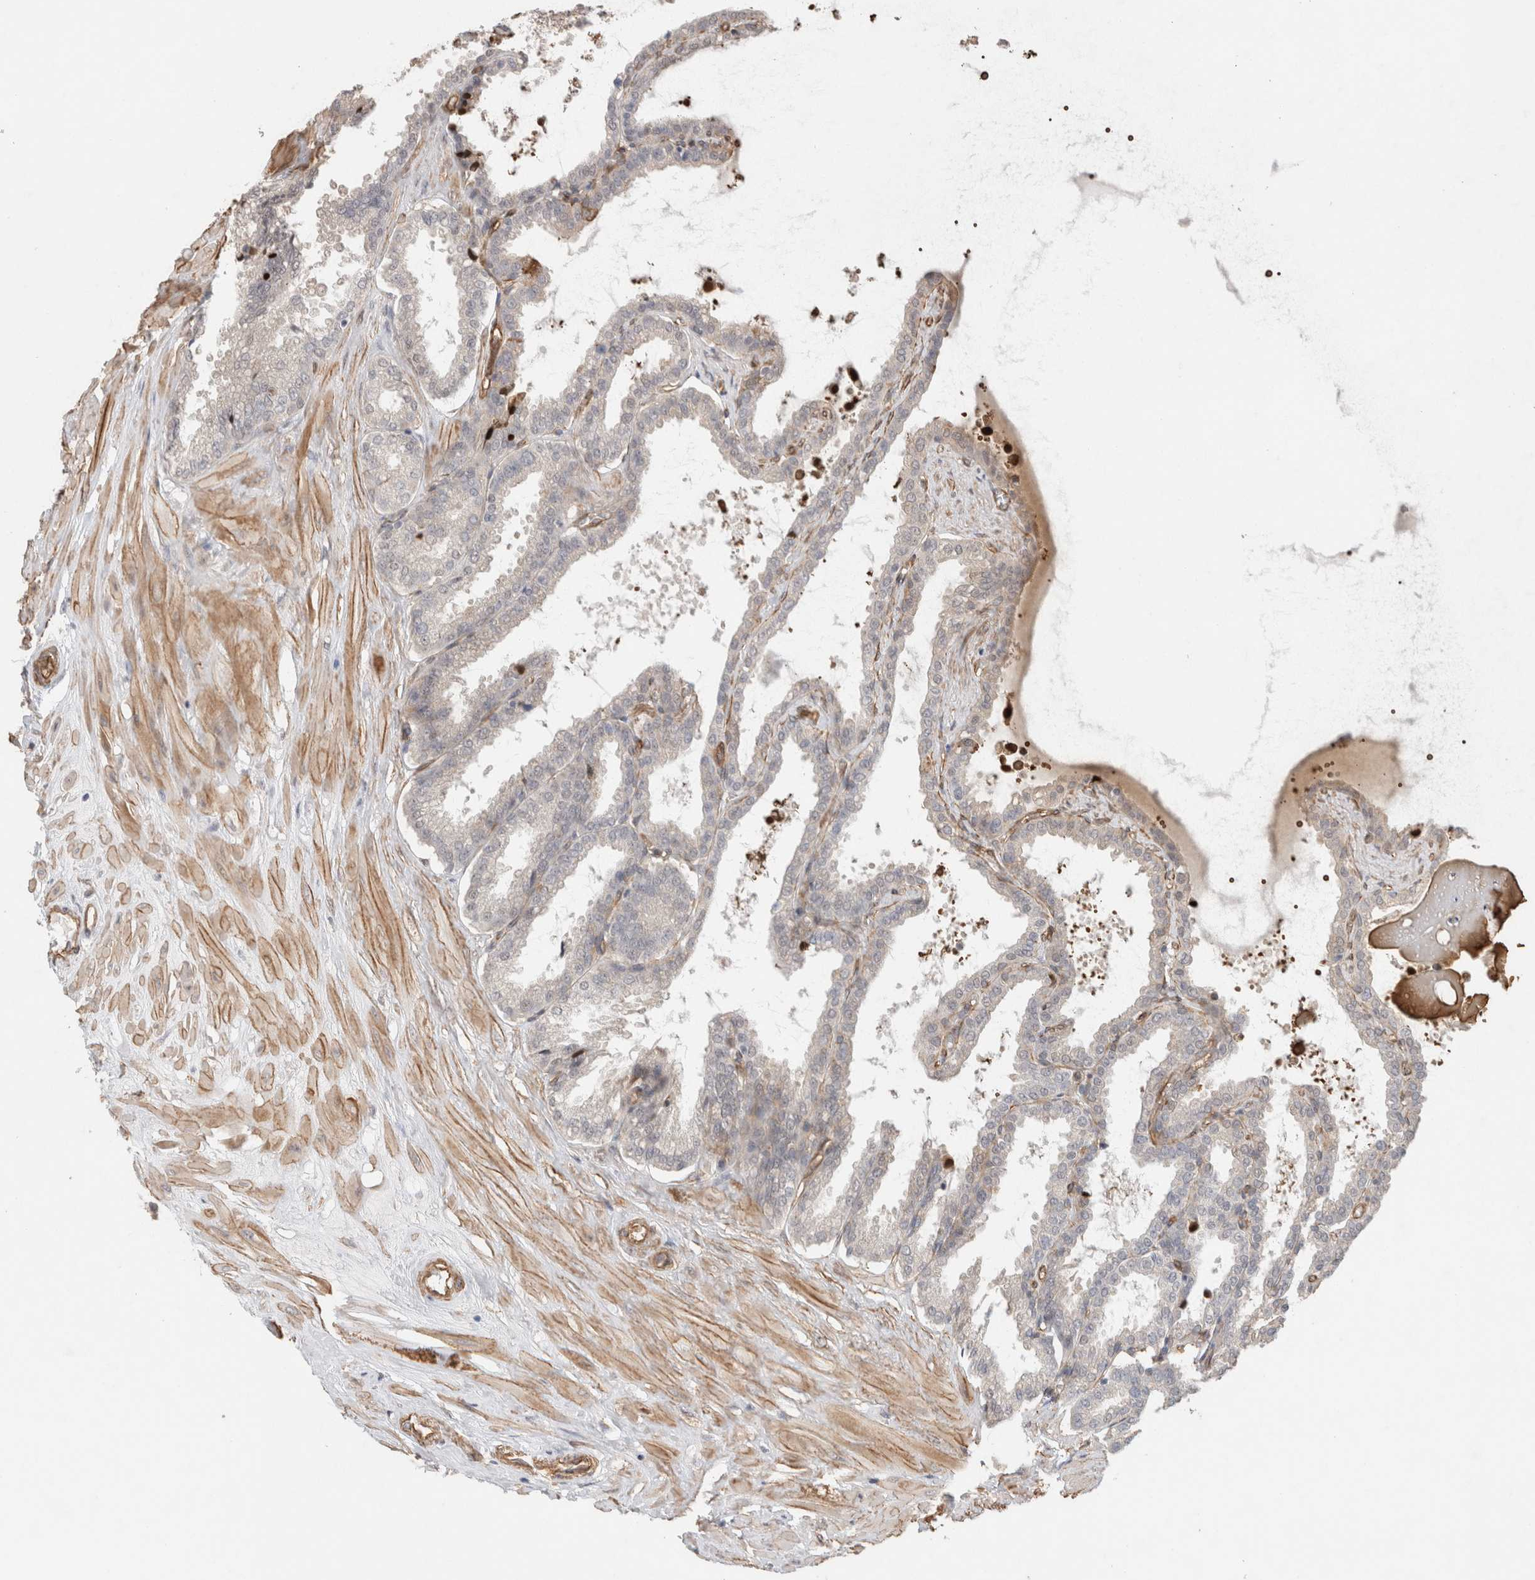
{"staining": {"intensity": "negative", "quantity": "none", "location": "none"}, "tissue": "seminal vesicle", "cell_type": "Glandular cells", "image_type": "normal", "snomed": [{"axis": "morphology", "description": "Normal tissue, NOS"}, {"axis": "topography", "description": "Seminal veicle"}], "caption": "Seminal vesicle stained for a protein using immunohistochemistry exhibits no staining glandular cells.", "gene": "CAAP1", "patient": {"sex": "male", "age": 46}}